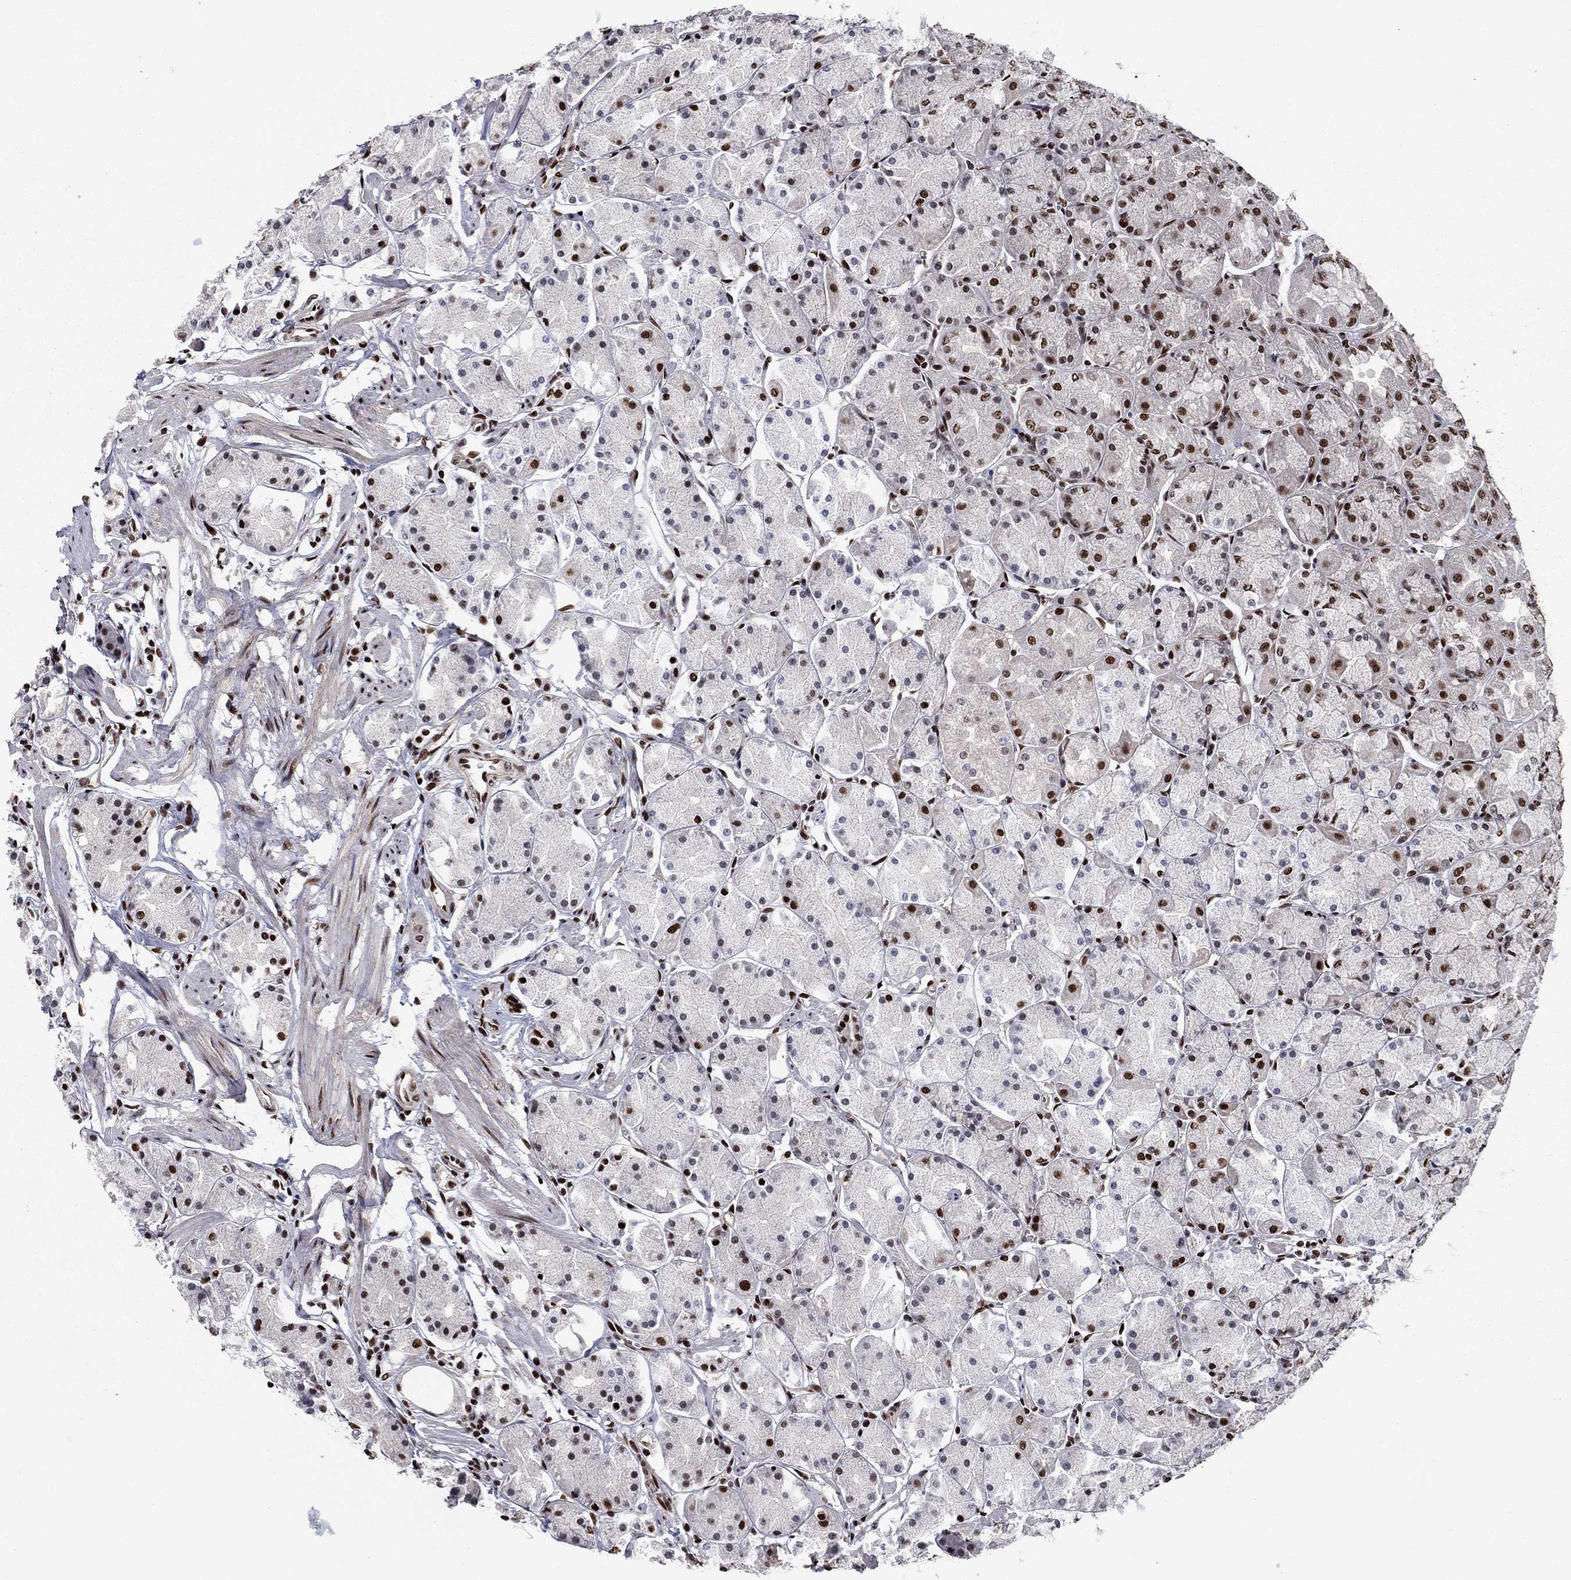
{"staining": {"intensity": "strong", "quantity": "25%-75%", "location": "nuclear"}, "tissue": "stomach", "cell_type": "Glandular cells", "image_type": "normal", "snomed": [{"axis": "morphology", "description": "Normal tissue, NOS"}, {"axis": "topography", "description": "Stomach, upper"}], "caption": "Protein staining by IHC exhibits strong nuclear positivity in about 25%-75% of glandular cells in benign stomach. (IHC, brightfield microscopy, high magnification).", "gene": "RPRD1B", "patient": {"sex": "male", "age": 60}}